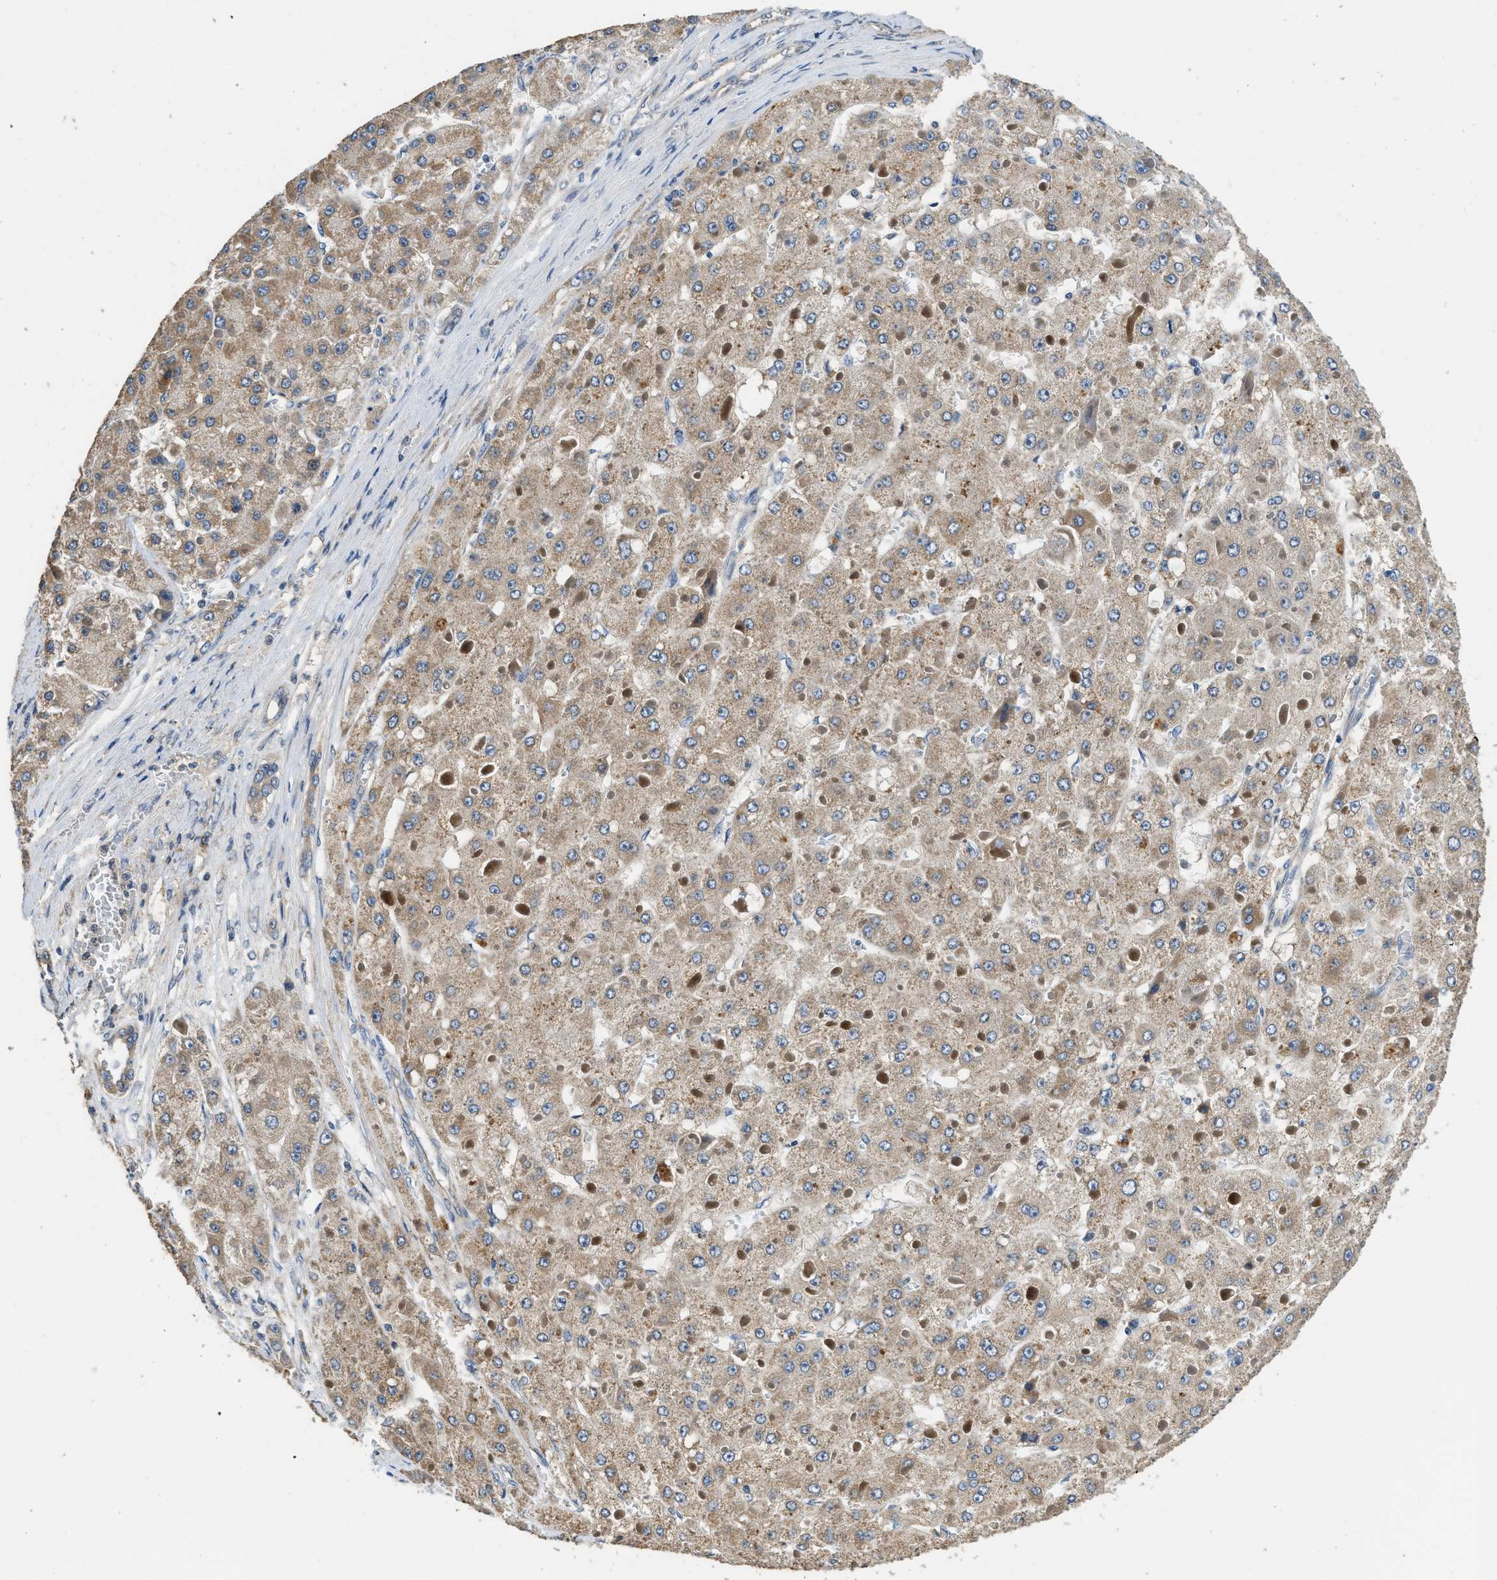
{"staining": {"intensity": "moderate", "quantity": ">75%", "location": "cytoplasmic/membranous"}, "tissue": "liver cancer", "cell_type": "Tumor cells", "image_type": "cancer", "snomed": [{"axis": "morphology", "description": "Carcinoma, Hepatocellular, NOS"}, {"axis": "topography", "description": "Liver"}], "caption": "Immunohistochemical staining of liver cancer (hepatocellular carcinoma) displays medium levels of moderate cytoplasmic/membranous protein positivity in approximately >75% of tumor cells.", "gene": "SSH2", "patient": {"sex": "female", "age": 73}}